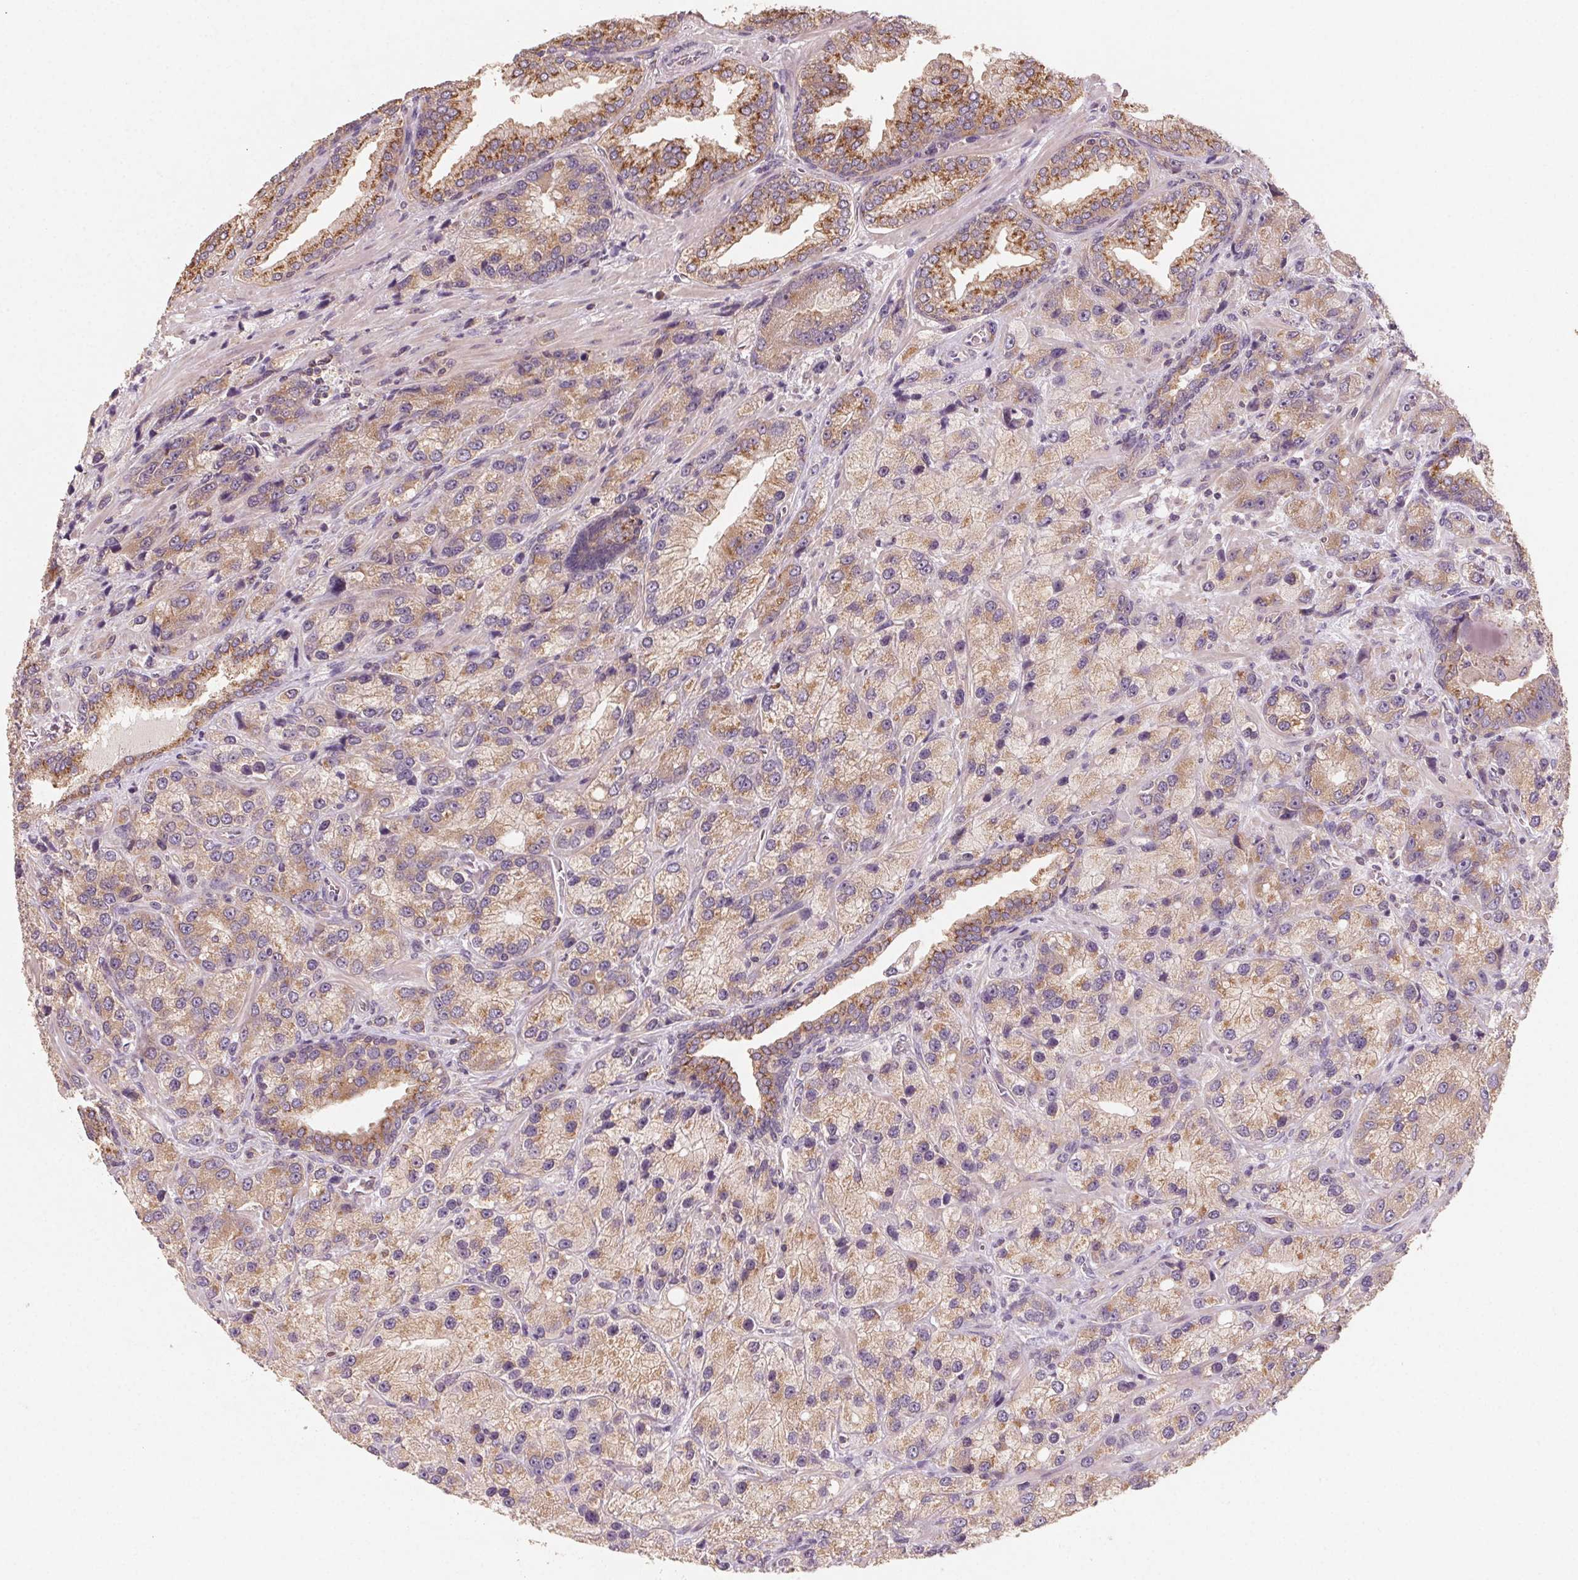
{"staining": {"intensity": "moderate", "quantity": ">75%", "location": "cytoplasmic/membranous"}, "tissue": "prostate cancer", "cell_type": "Tumor cells", "image_type": "cancer", "snomed": [{"axis": "morphology", "description": "Adenocarcinoma, NOS"}, {"axis": "topography", "description": "Prostate"}], "caption": "A photomicrograph of prostate adenocarcinoma stained for a protein displays moderate cytoplasmic/membranous brown staining in tumor cells.", "gene": "AP1S1", "patient": {"sex": "male", "age": 63}}